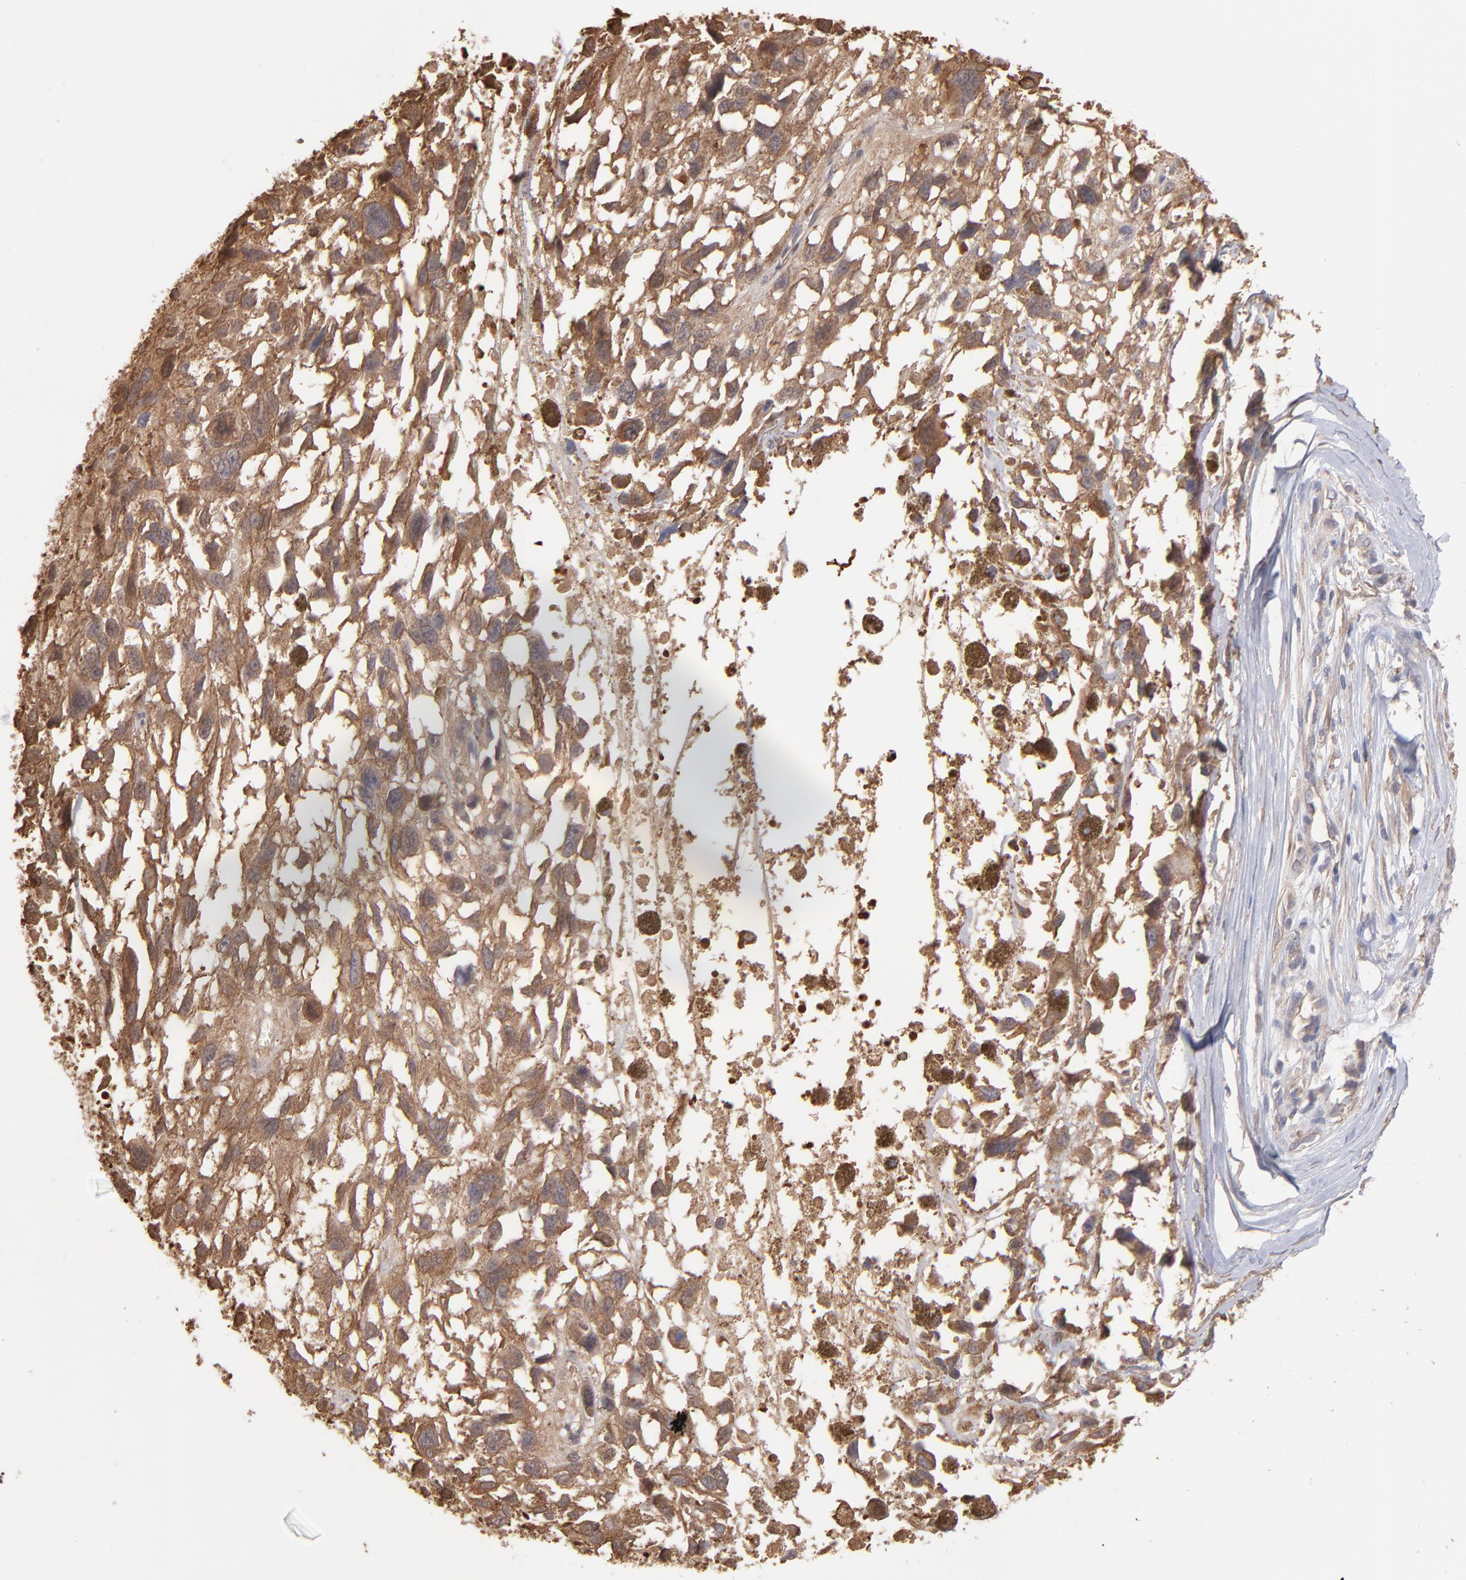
{"staining": {"intensity": "strong", "quantity": ">75%", "location": "cytoplasmic/membranous"}, "tissue": "melanoma", "cell_type": "Tumor cells", "image_type": "cancer", "snomed": [{"axis": "morphology", "description": "Malignant melanoma, Metastatic site"}, {"axis": "topography", "description": "Lymph node"}], "caption": "IHC staining of melanoma, which demonstrates high levels of strong cytoplasmic/membranous expression in approximately >75% of tumor cells indicating strong cytoplasmic/membranous protein expression. The staining was performed using DAB (3,3'-diaminobenzidine) (brown) for protein detection and nuclei were counterstained in hematoxylin (blue).", "gene": "MAP2K2", "patient": {"sex": "male", "age": 59}}